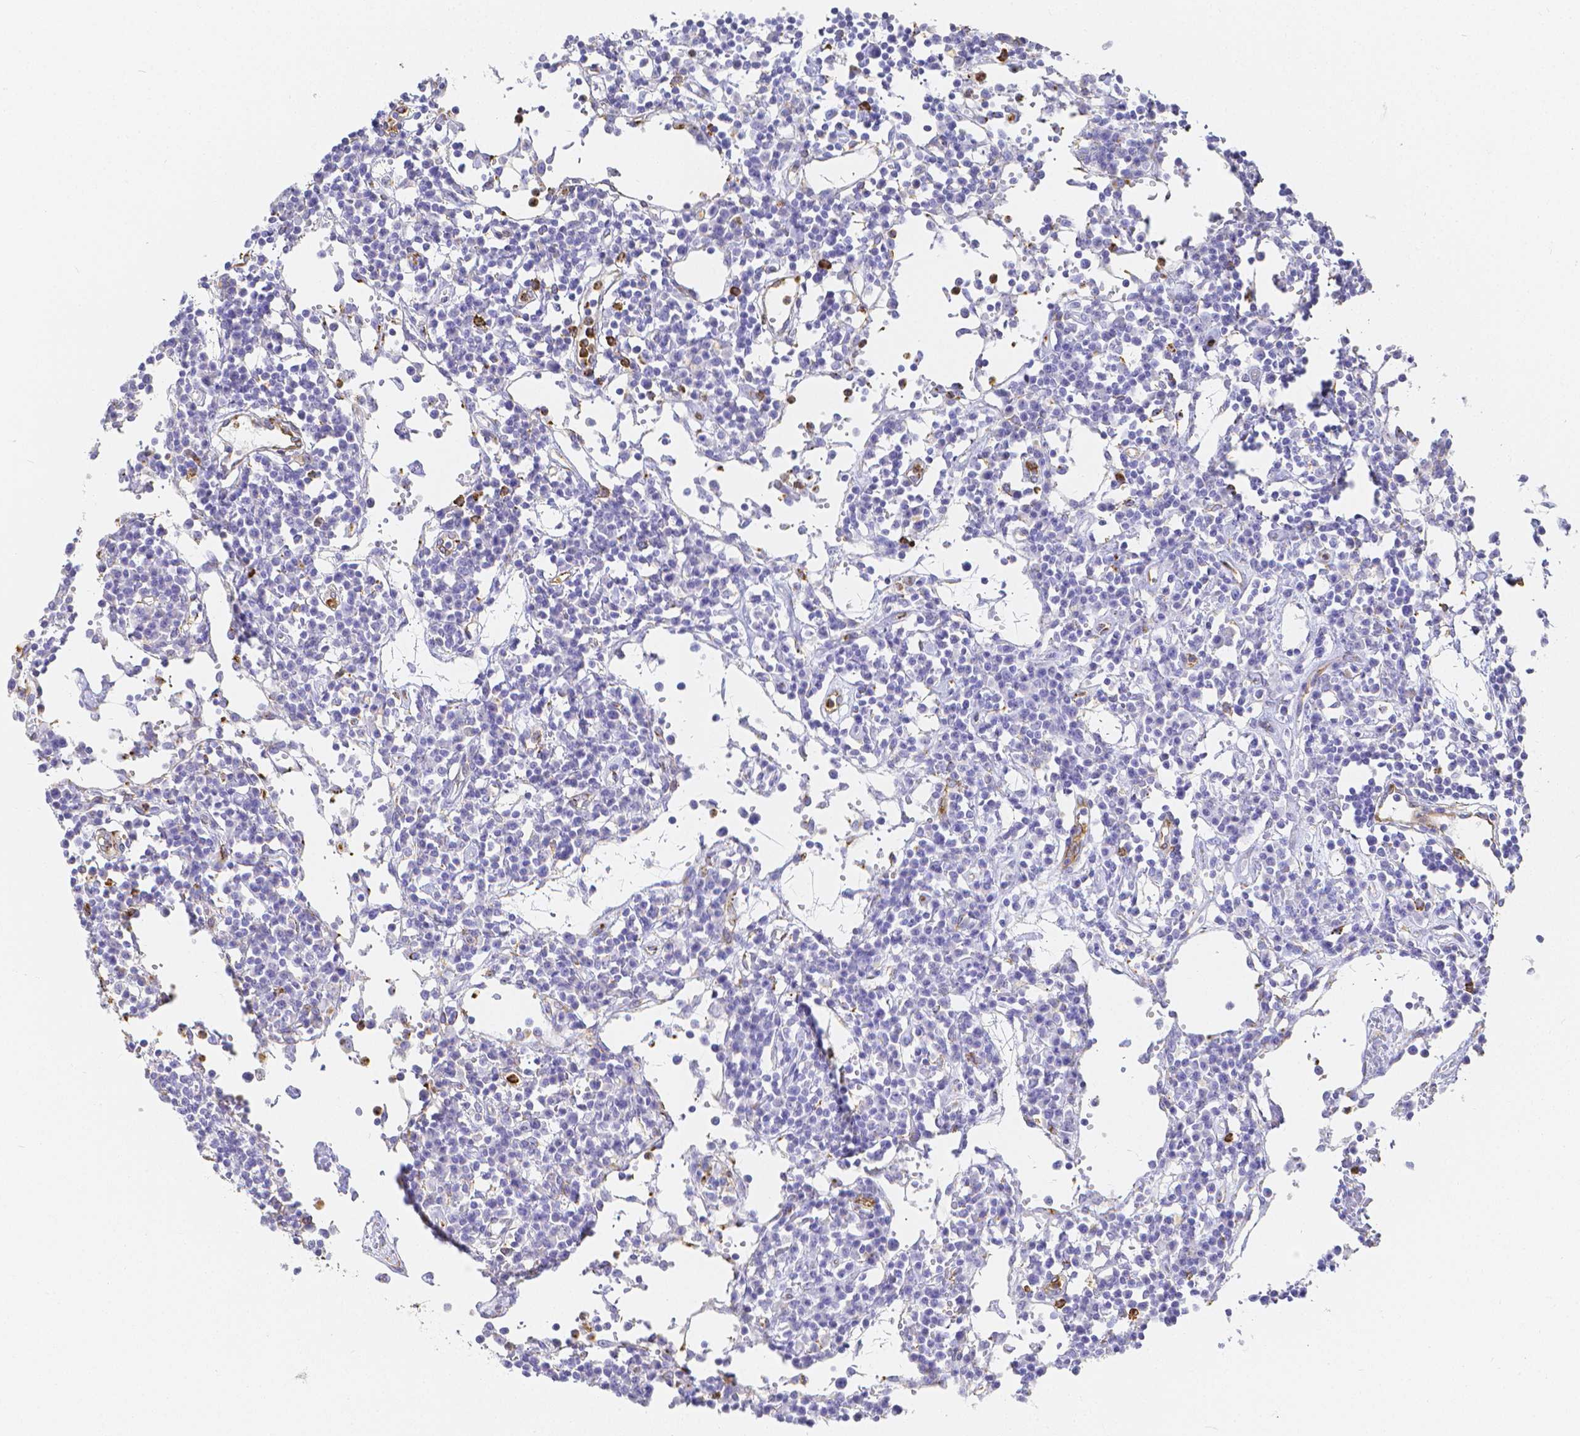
{"staining": {"intensity": "negative", "quantity": "none", "location": "none"}, "tissue": "lymph node", "cell_type": "Germinal center cells", "image_type": "normal", "snomed": [{"axis": "morphology", "description": "Normal tissue, NOS"}, {"axis": "topography", "description": "Lymph node"}], "caption": "Immunohistochemistry (IHC) photomicrograph of normal lymph node: lymph node stained with DAB (3,3'-diaminobenzidine) reveals no significant protein positivity in germinal center cells.", "gene": "SMURF1", "patient": {"sex": "female", "age": 78}}